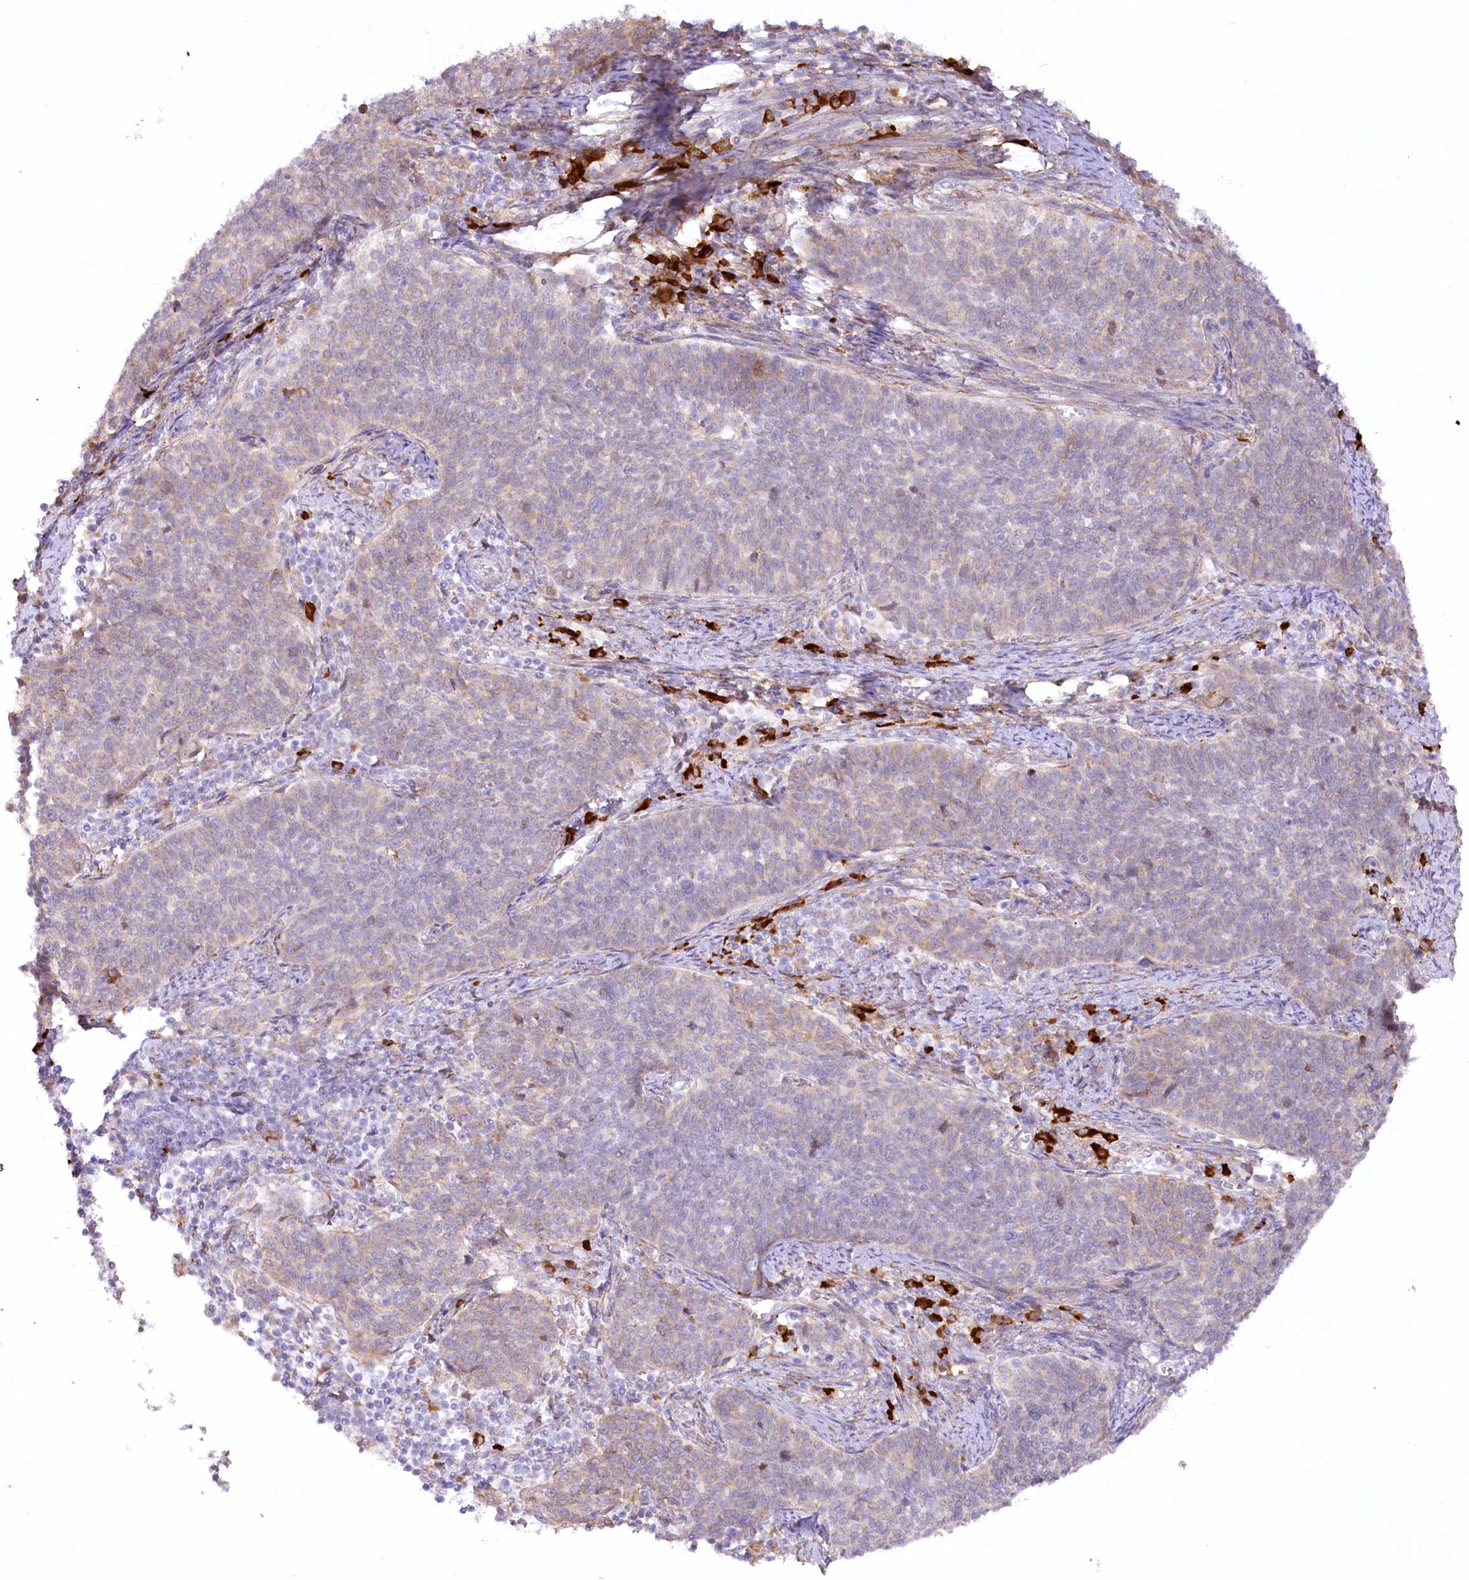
{"staining": {"intensity": "negative", "quantity": "none", "location": "none"}, "tissue": "cervical cancer", "cell_type": "Tumor cells", "image_type": "cancer", "snomed": [{"axis": "morphology", "description": "Squamous cell carcinoma, NOS"}, {"axis": "topography", "description": "Cervix"}], "caption": "Tumor cells are negative for protein expression in human cervical squamous cell carcinoma. (Immunohistochemistry, brightfield microscopy, high magnification).", "gene": "NCKAP5", "patient": {"sex": "female", "age": 39}}